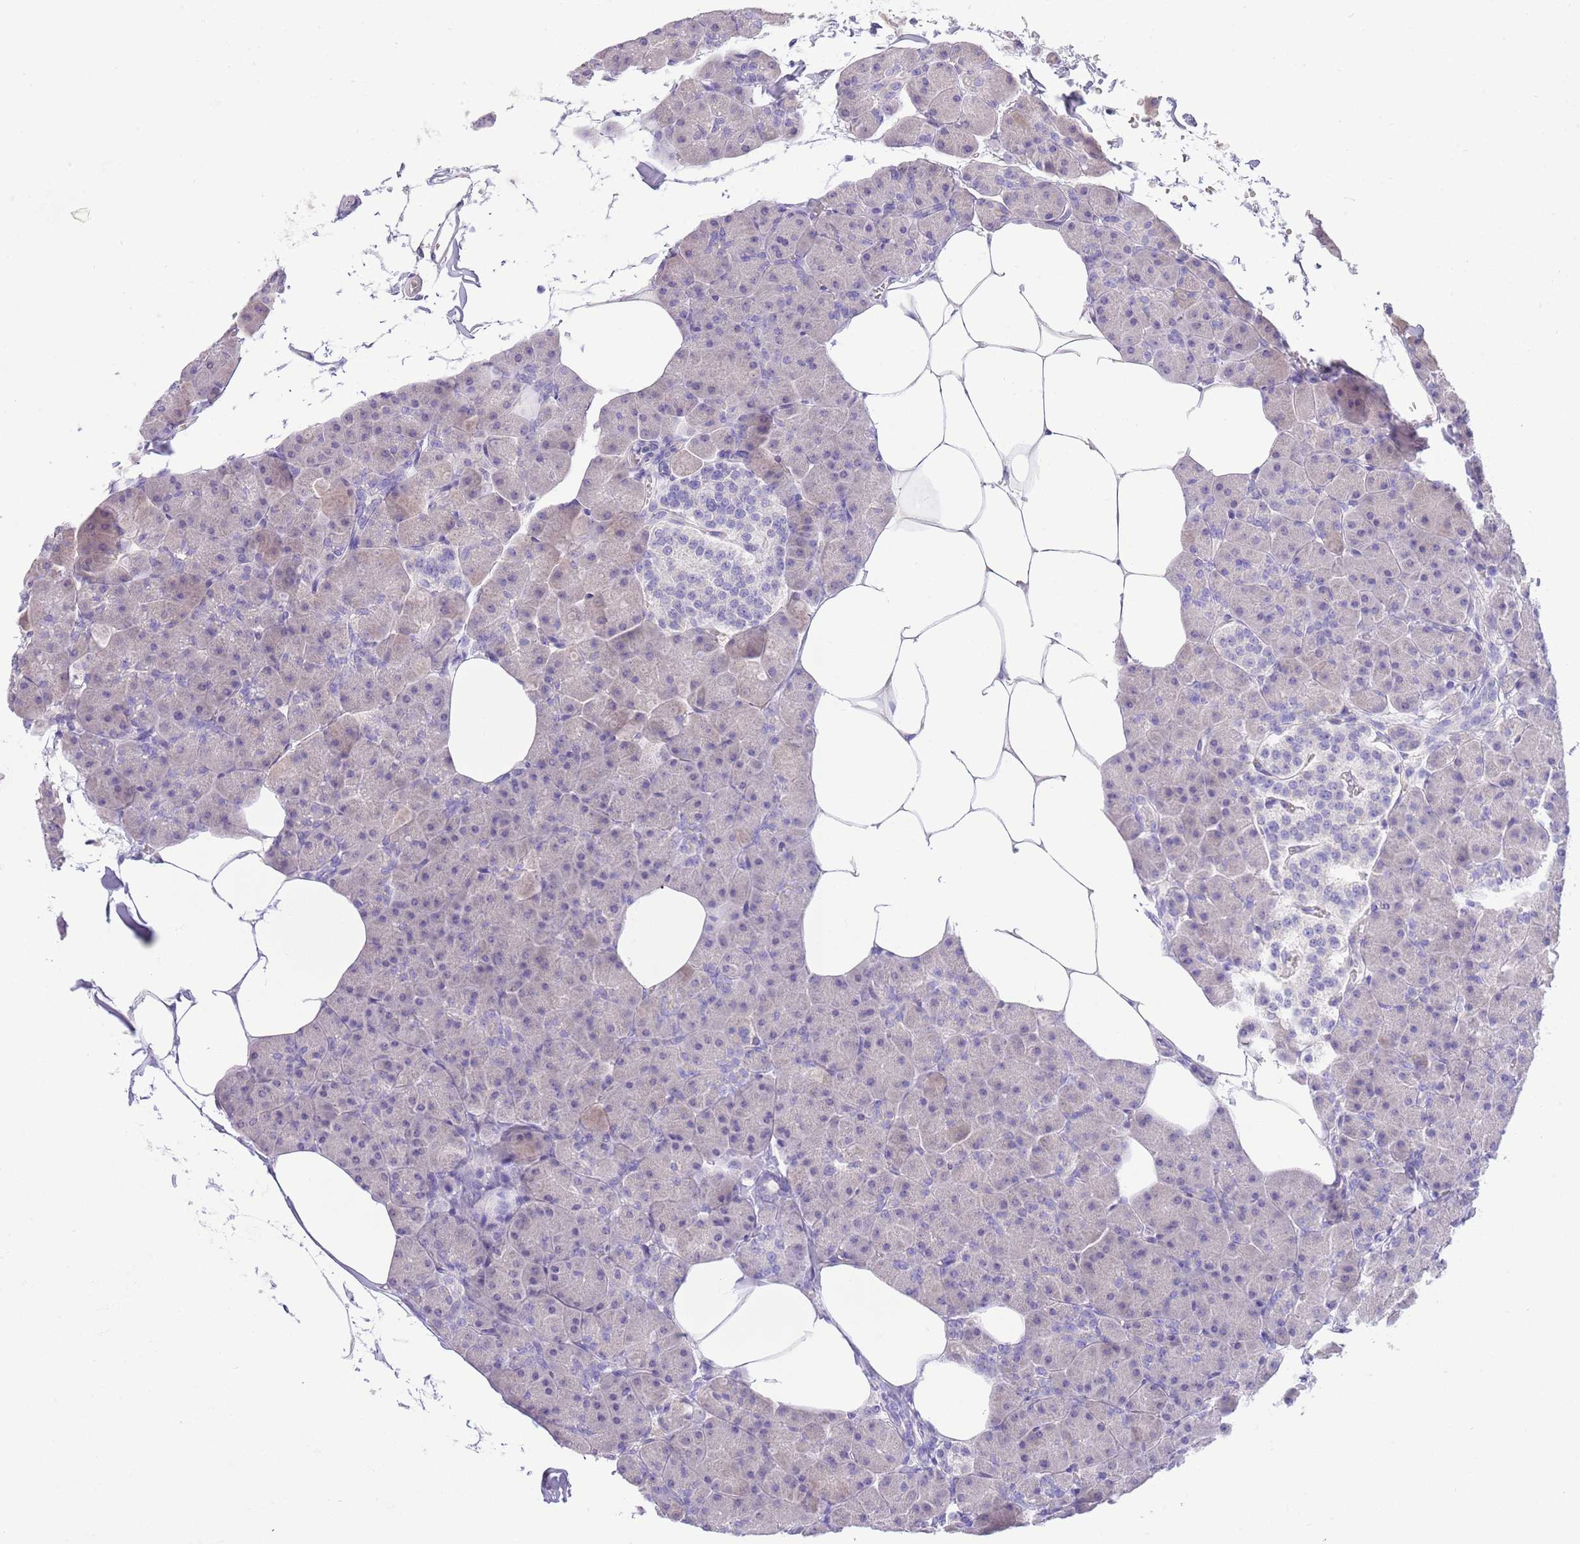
{"staining": {"intensity": "negative", "quantity": "none", "location": "none"}, "tissue": "pancreas", "cell_type": "Exocrine glandular cells", "image_type": "normal", "snomed": [{"axis": "morphology", "description": "Normal tissue, NOS"}, {"axis": "topography", "description": "Pancreas"}], "caption": "High power microscopy histopathology image of an immunohistochemistry micrograph of benign pancreas, revealing no significant staining in exocrine glandular cells.", "gene": "SFTPA1", "patient": {"sex": "male", "age": 35}}